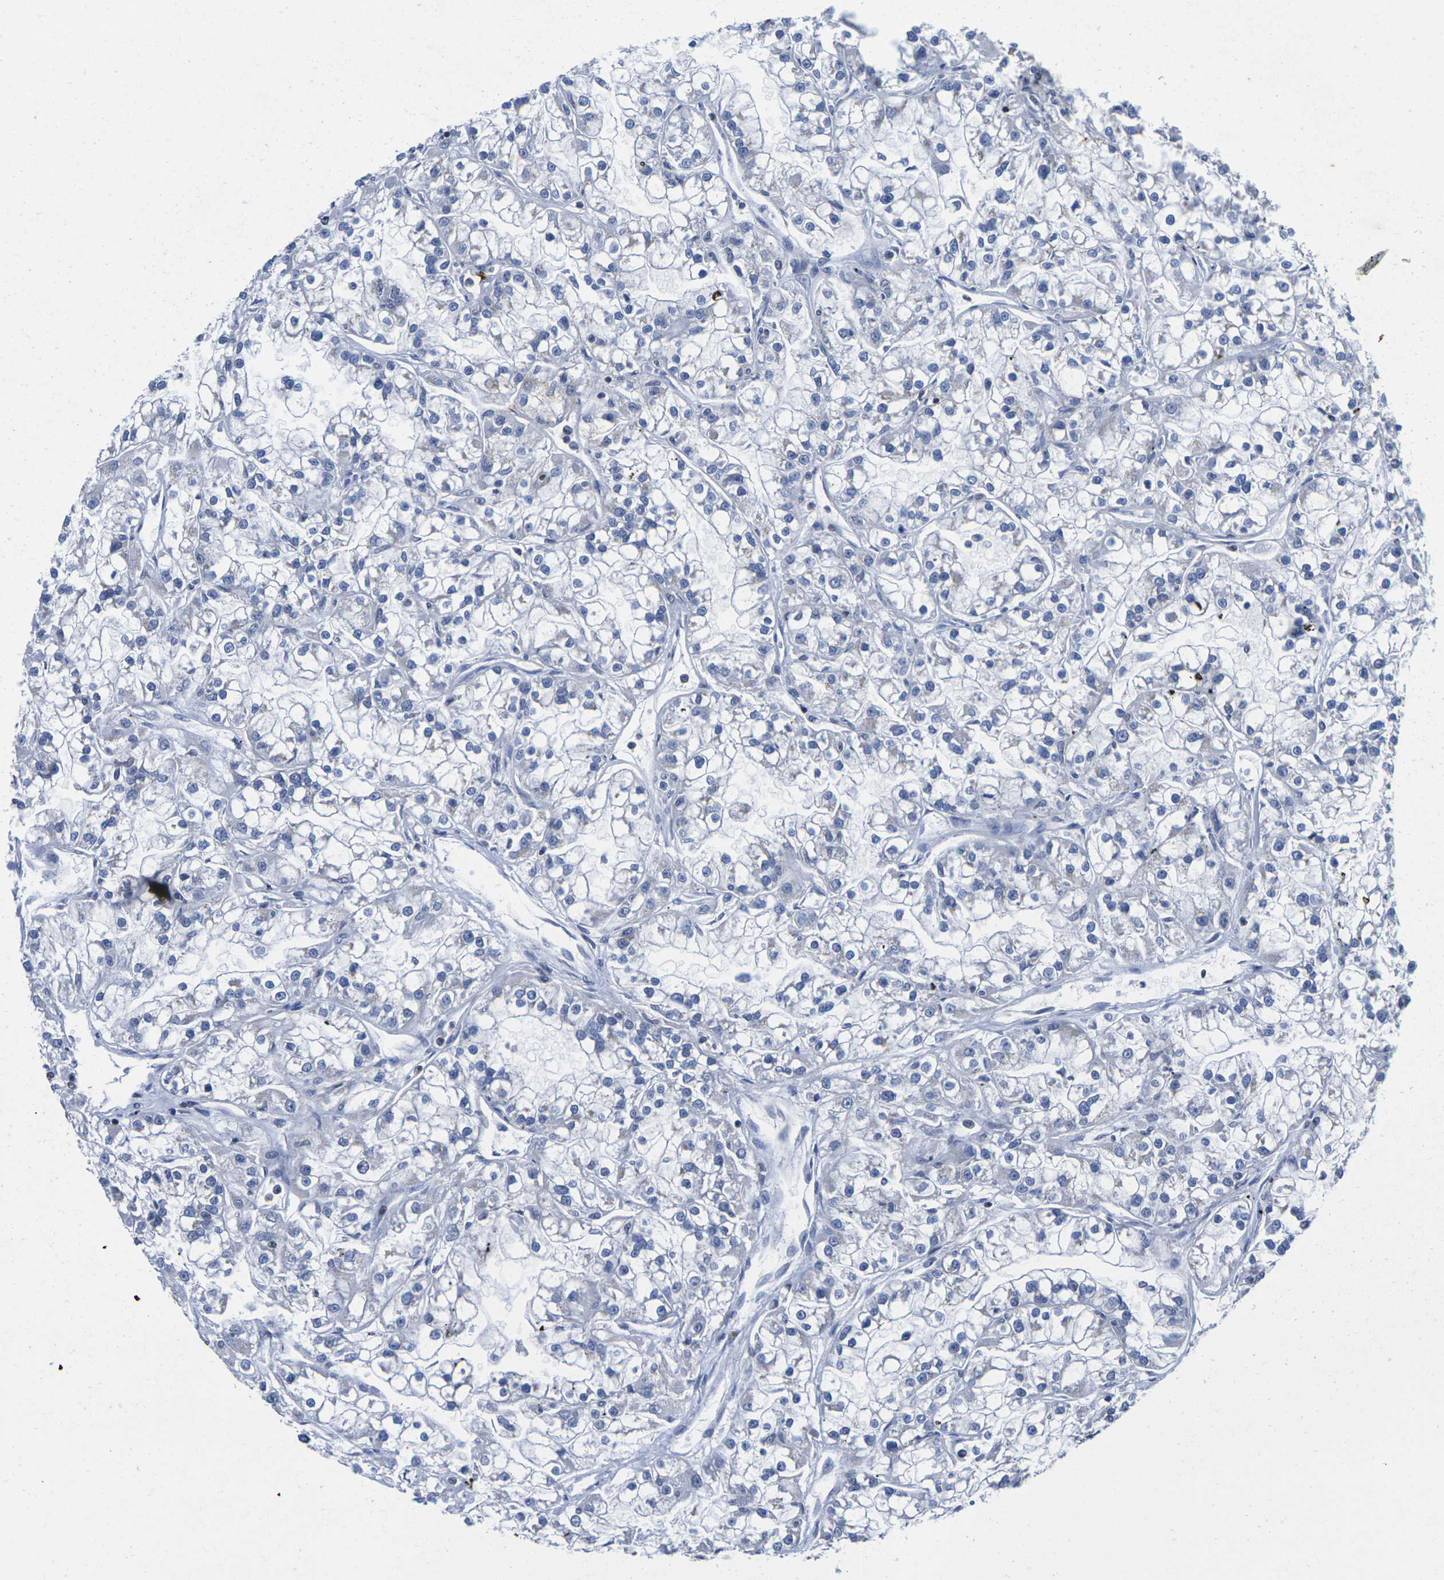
{"staining": {"intensity": "negative", "quantity": "none", "location": "none"}, "tissue": "renal cancer", "cell_type": "Tumor cells", "image_type": "cancer", "snomed": [{"axis": "morphology", "description": "Adenocarcinoma, NOS"}, {"axis": "topography", "description": "Kidney"}], "caption": "Immunohistochemistry of human adenocarcinoma (renal) exhibits no expression in tumor cells.", "gene": "IKZF1", "patient": {"sex": "female", "age": 52}}